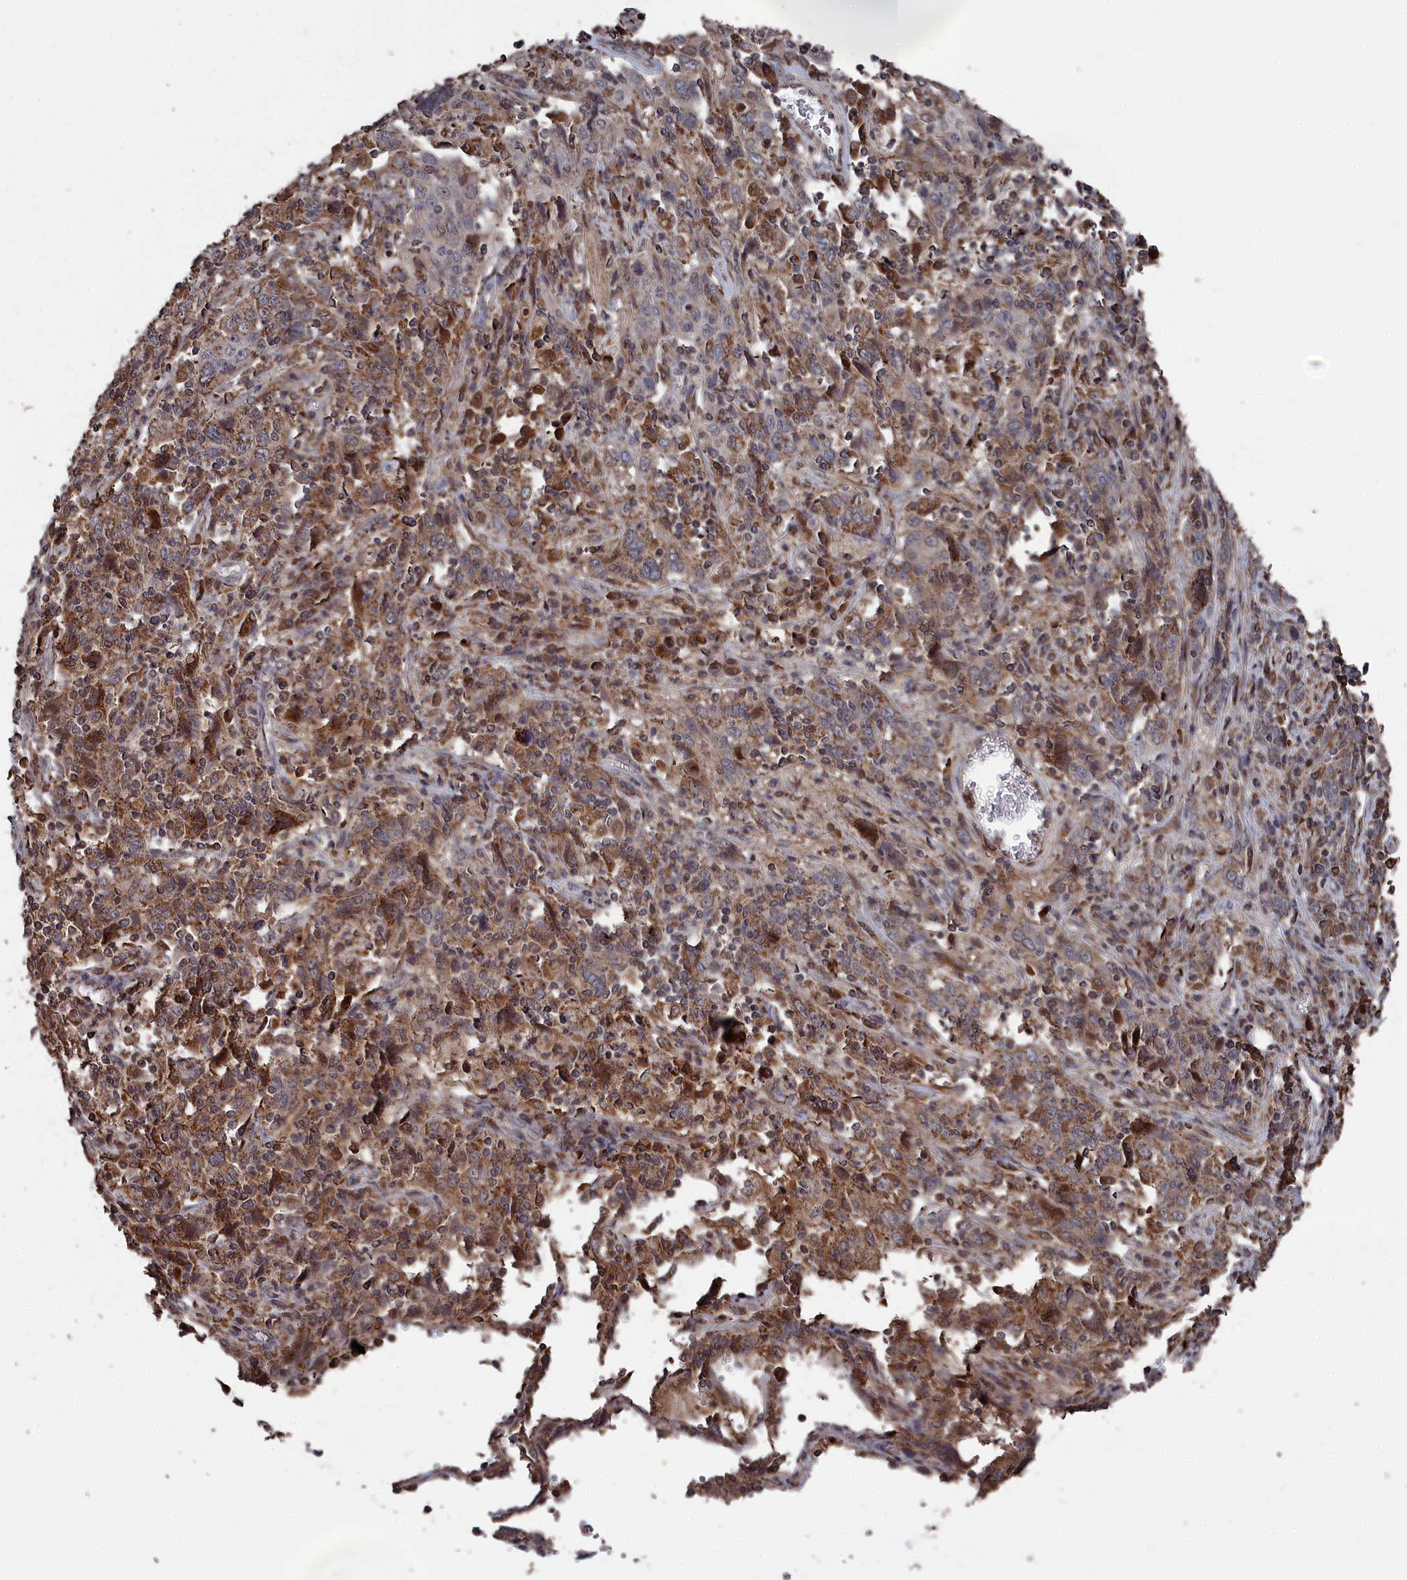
{"staining": {"intensity": "moderate", "quantity": ">75%", "location": "cytoplasmic/membranous"}, "tissue": "cervical cancer", "cell_type": "Tumor cells", "image_type": "cancer", "snomed": [{"axis": "morphology", "description": "Squamous cell carcinoma, NOS"}, {"axis": "topography", "description": "Cervix"}], "caption": "Moderate cytoplasmic/membranous protein expression is identified in about >75% of tumor cells in cervical cancer. (DAB (3,3'-diaminobenzidine) = brown stain, brightfield microscopy at high magnification).", "gene": "CEACAM21", "patient": {"sex": "female", "age": 46}}